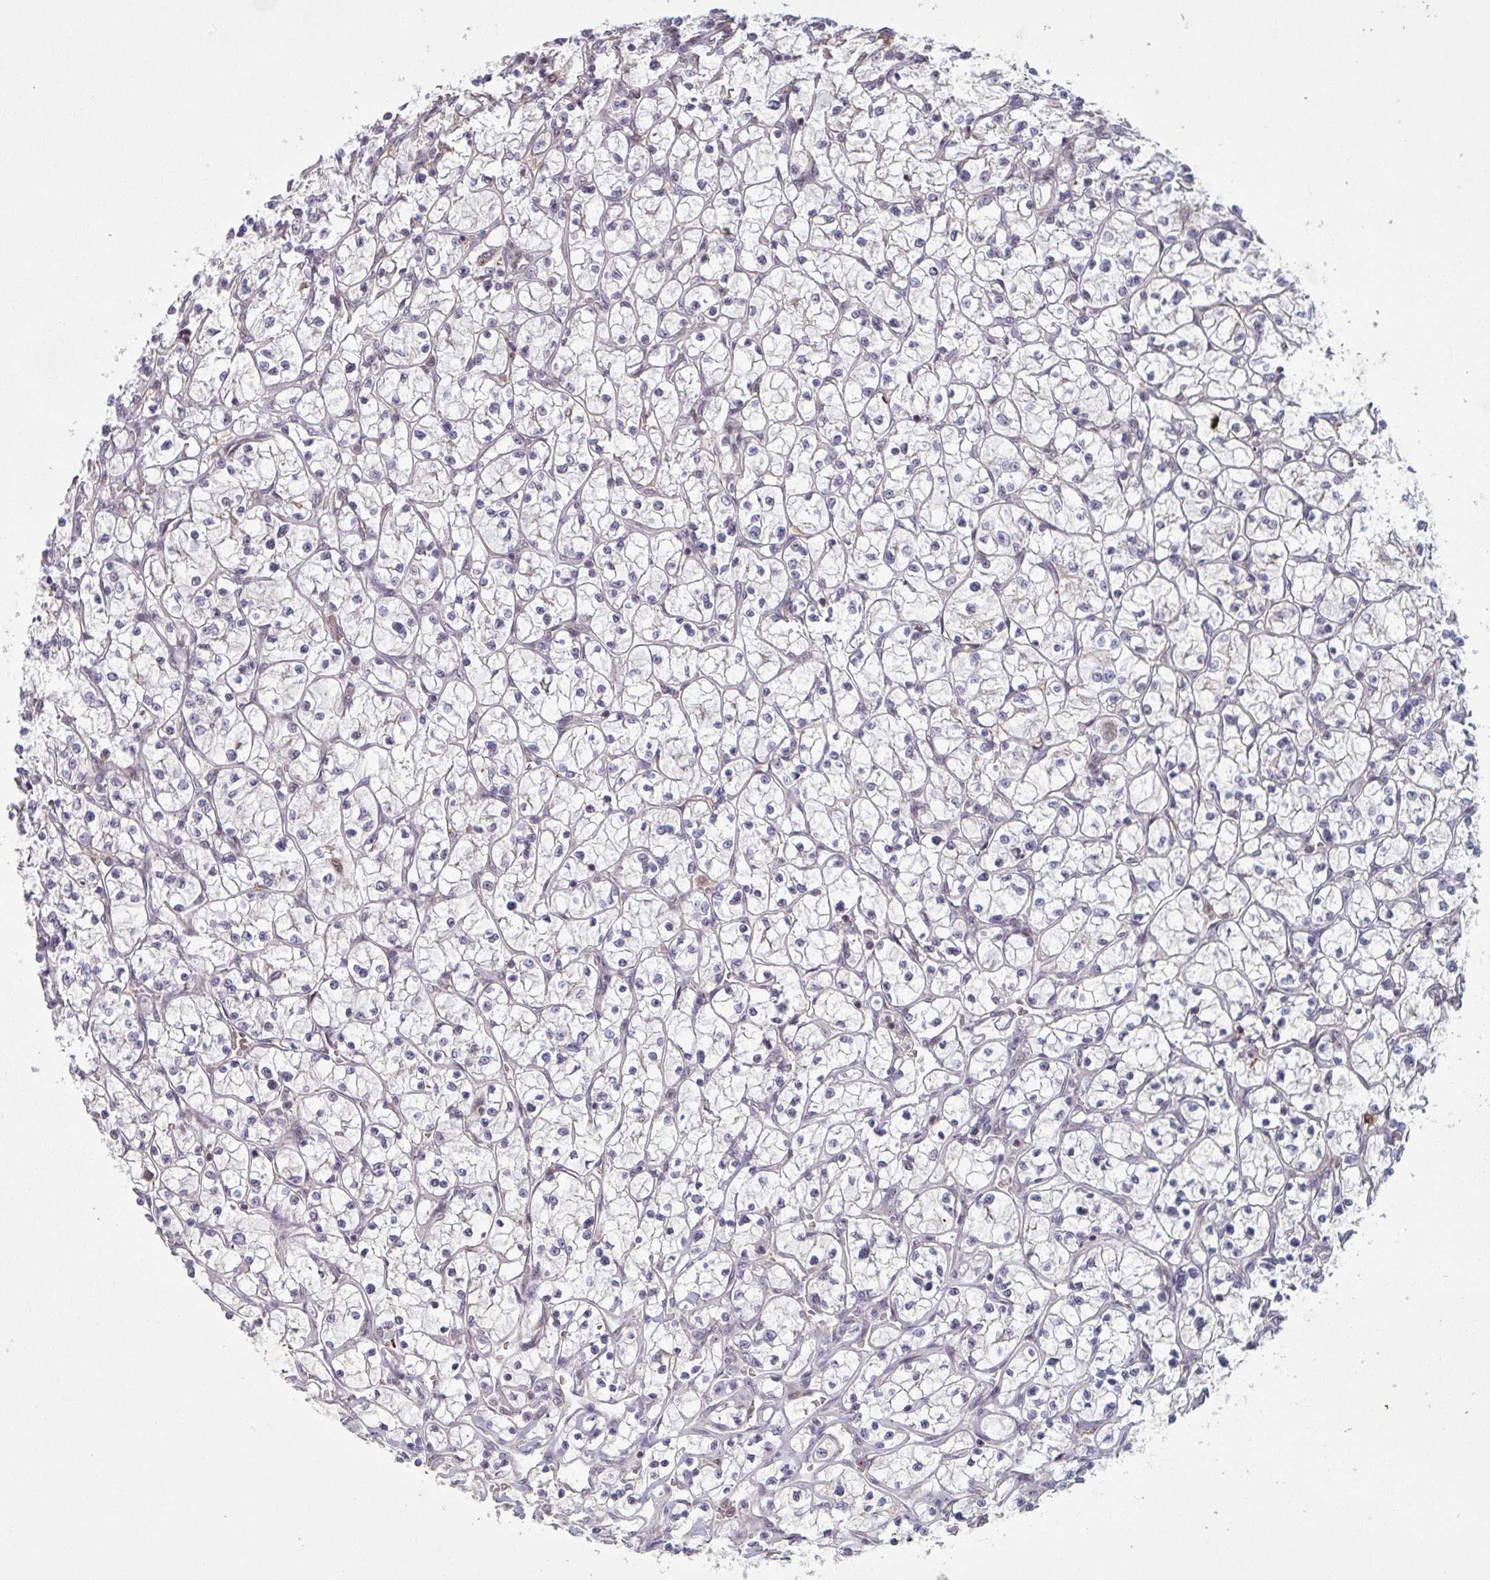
{"staining": {"intensity": "negative", "quantity": "none", "location": "none"}, "tissue": "renal cancer", "cell_type": "Tumor cells", "image_type": "cancer", "snomed": [{"axis": "morphology", "description": "Adenocarcinoma, NOS"}, {"axis": "topography", "description": "Kidney"}], "caption": "Tumor cells are negative for brown protein staining in renal adenocarcinoma.", "gene": "NLRP13", "patient": {"sex": "female", "age": 64}}